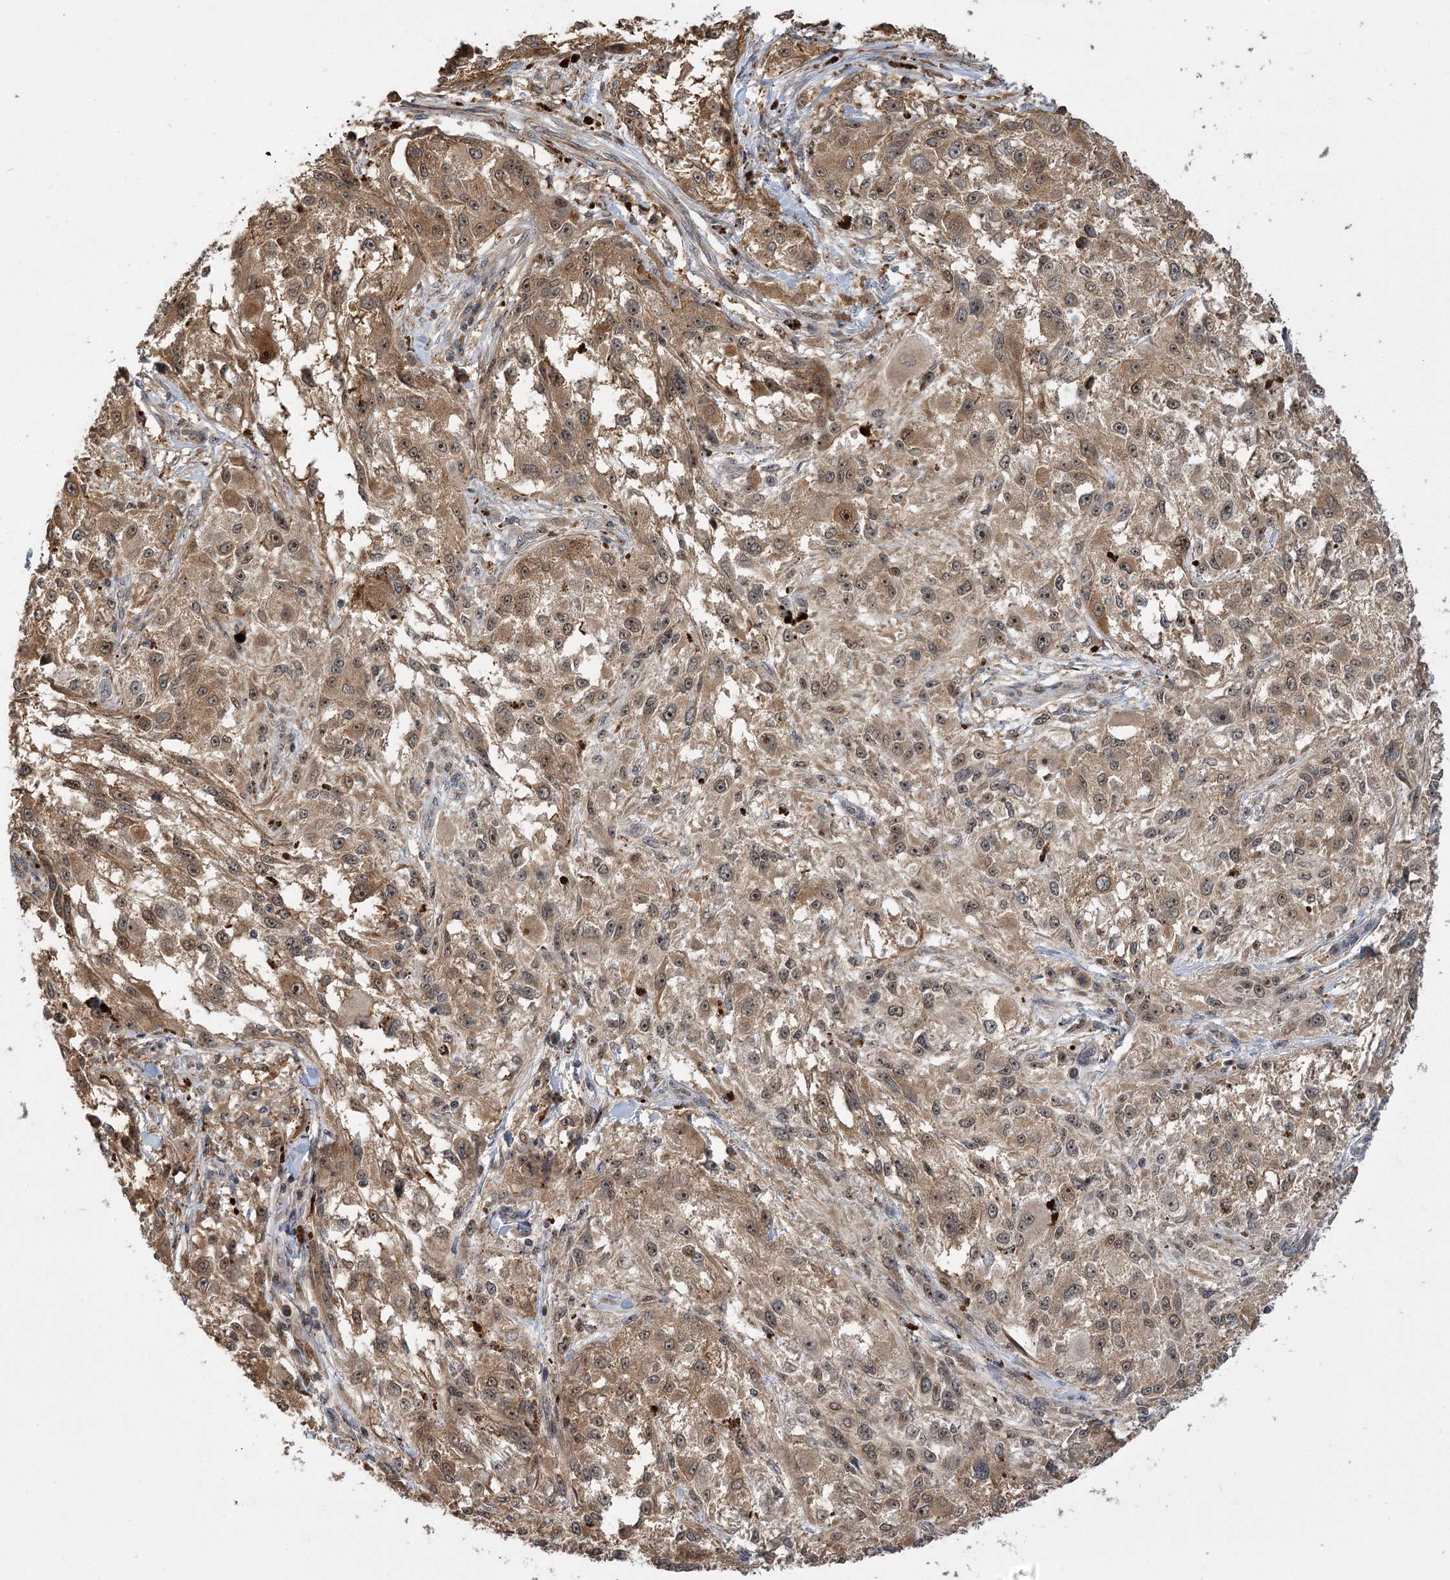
{"staining": {"intensity": "moderate", "quantity": "25%-75%", "location": "cytoplasmic/membranous,nuclear"}, "tissue": "melanoma", "cell_type": "Tumor cells", "image_type": "cancer", "snomed": [{"axis": "morphology", "description": "Necrosis, NOS"}, {"axis": "morphology", "description": "Malignant melanoma, NOS"}, {"axis": "topography", "description": "Skin"}], "caption": "Moderate cytoplasmic/membranous and nuclear positivity for a protein is appreciated in about 25%-75% of tumor cells of malignant melanoma using immunohistochemistry.", "gene": "SERGEF", "patient": {"sex": "female", "age": 87}}